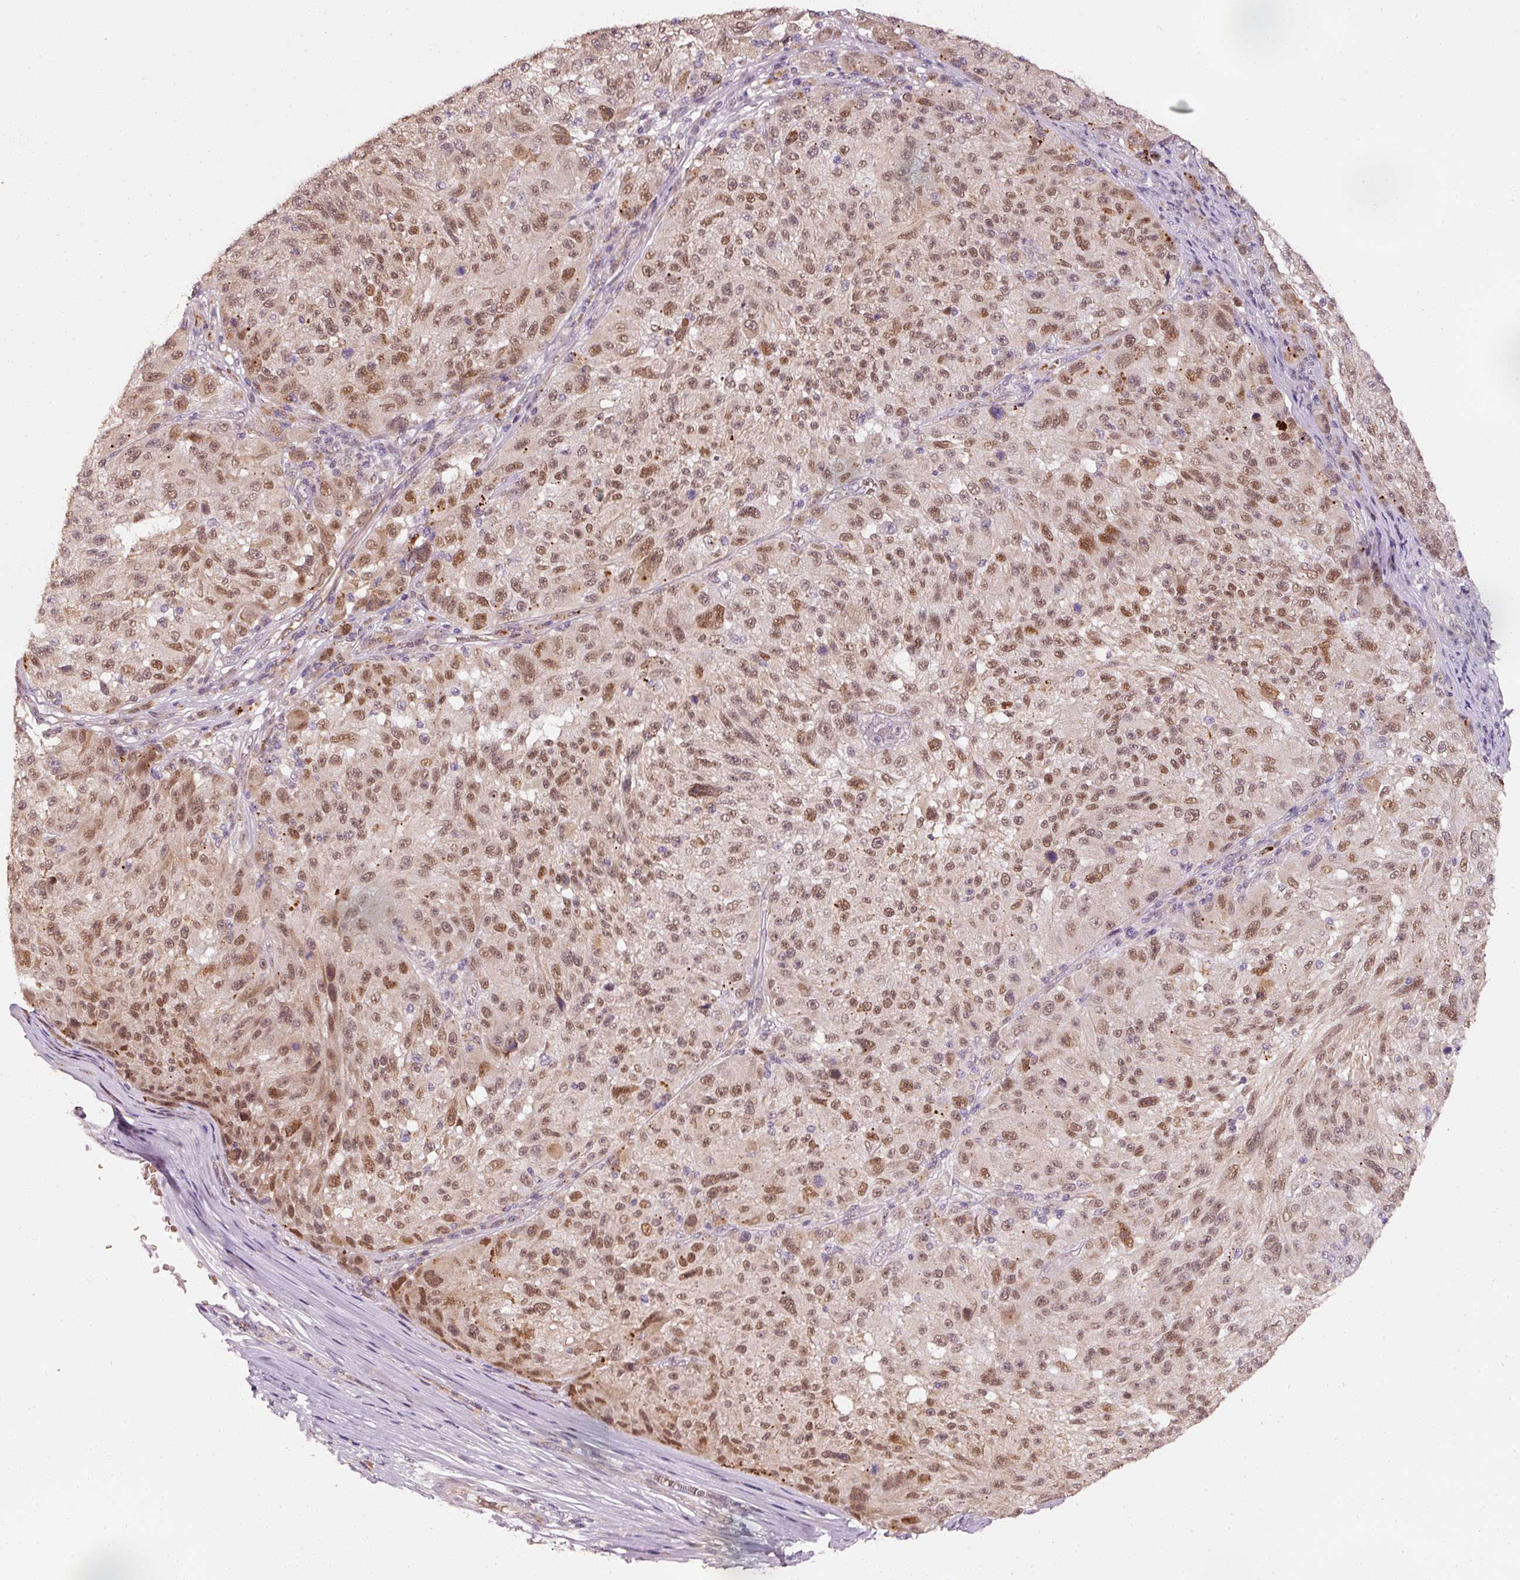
{"staining": {"intensity": "moderate", "quantity": ">75%", "location": "nuclear"}, "tissue": "melanoma", "cell_type": "Tumor cells", "image_type": "cancer", "snomed": [{"axis": "morphology", "description": "Malignant melanoma, NOS"}, {"axis": "topography", "description": "Skin"}], "caption": "Melanoma was stained to show a protein in brown. There is medium levels of moderate nuclear positivity in about >75% of tumor cells. (DAB (3,3'-diaminobenzidine) IHC with brightfield microscopy, high magnification).", "gene": "ZNF460", "patient": {"sex": "male", "age": 53}}